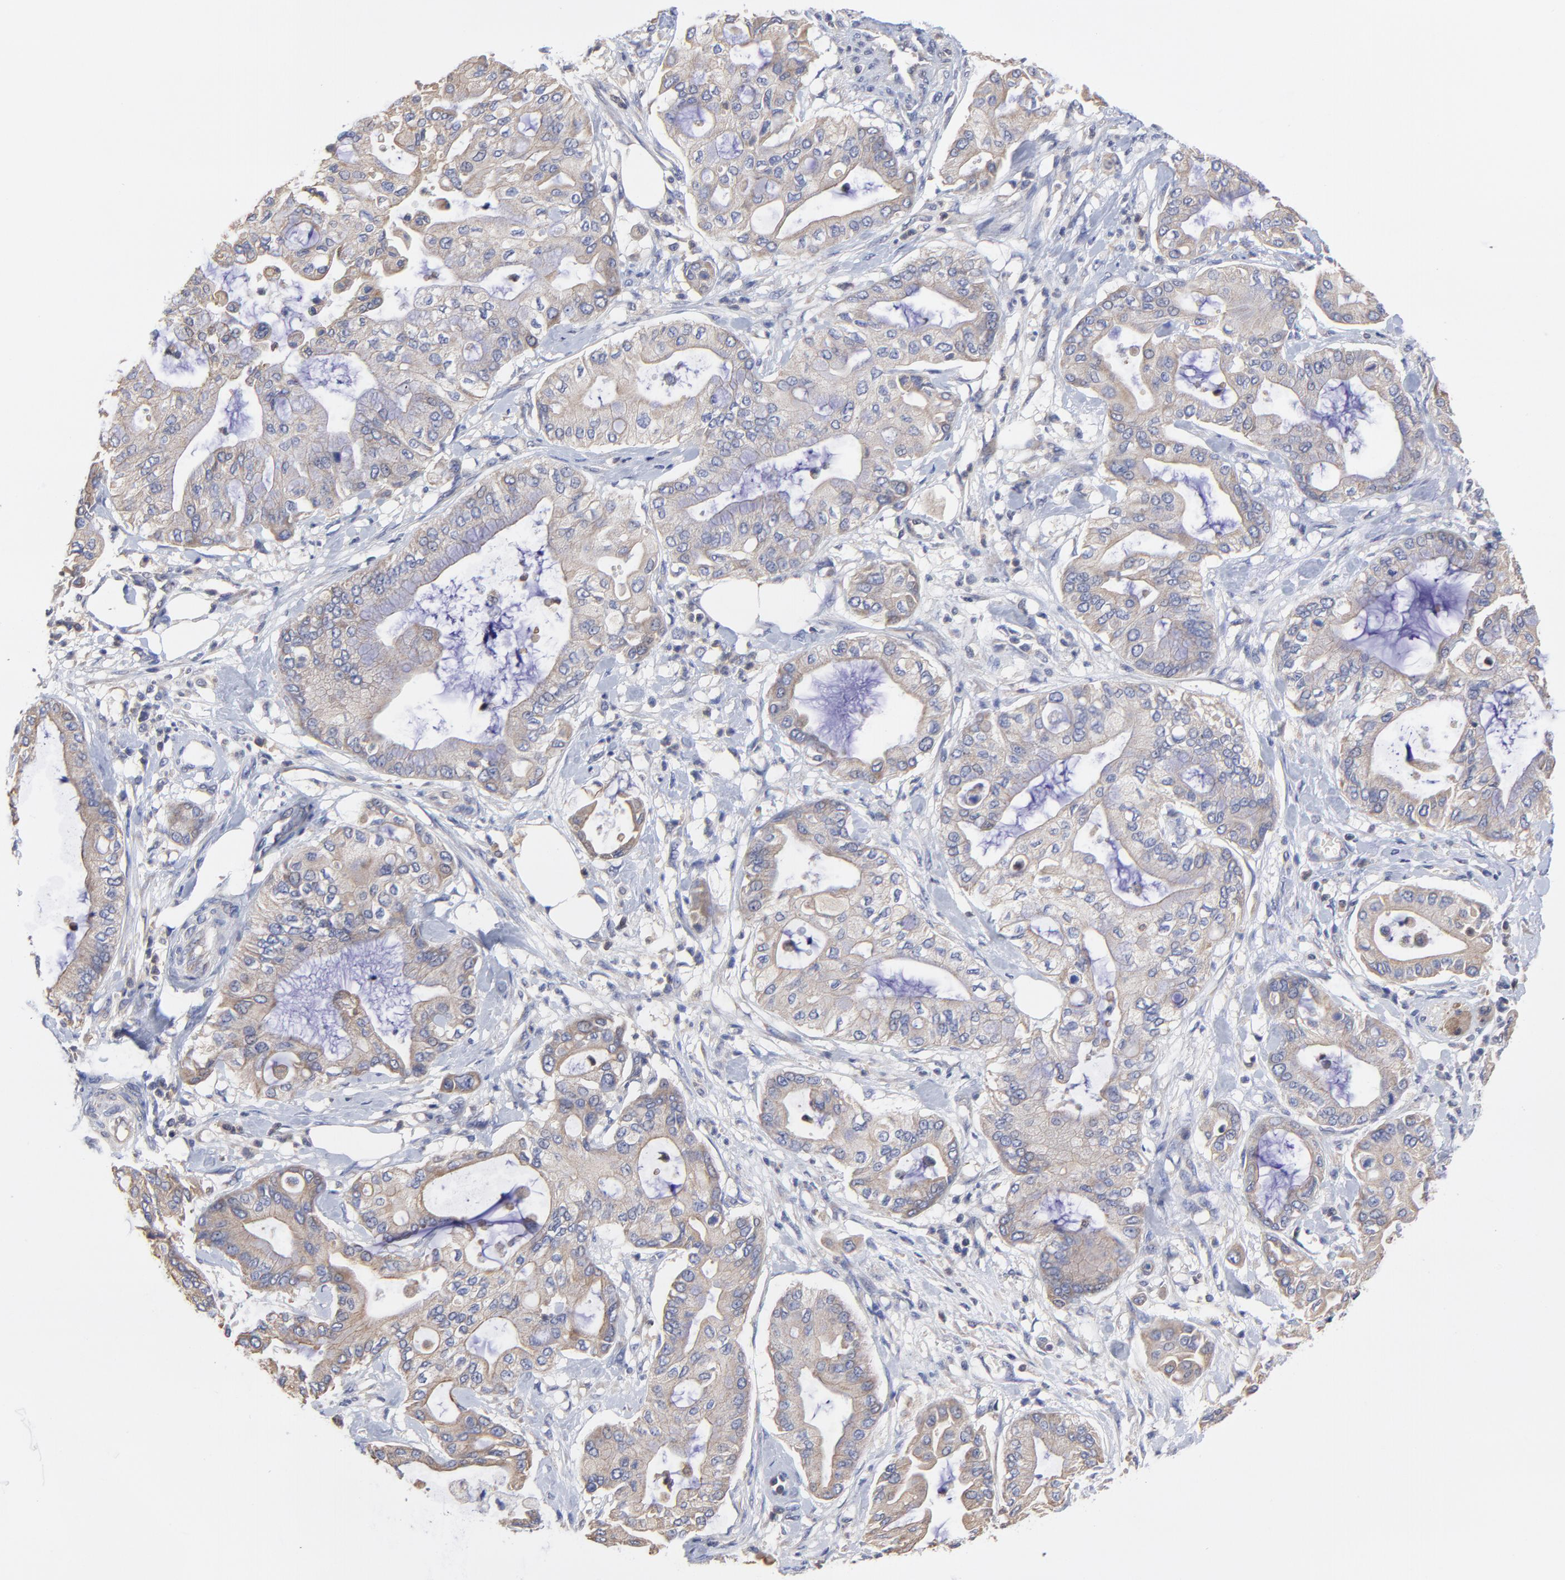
{"staining": {"intensity": "weak", "quantity": ">75%", "location": "cytoplasmic/membranous"}, "tissue": "pancreatic cancer", "cell_type": "Tumor cells", "image_type": "cancer", "snomed": [{"axis": "morphology", "description": "Adenocarcinoma, NOS"}, {"axis": "morphology", "description": "Adenocarcinoma, metastatic, NOS"}, {"axis": "topography", "description": "Lymph node"}, {"axis": "topography", "description": "Pancreas"}, {"axis": "topography", "description": "Duodenum"}], "caption": "IHC of human pancreatic cancer (metastatic adenocarcinoma) exhibits low levels of weak cytoplasmic/membranous staining in approximately >75% of tumor cells.", "gene": "PCMT1", "patient": {"sex": "female", "age": 64}}